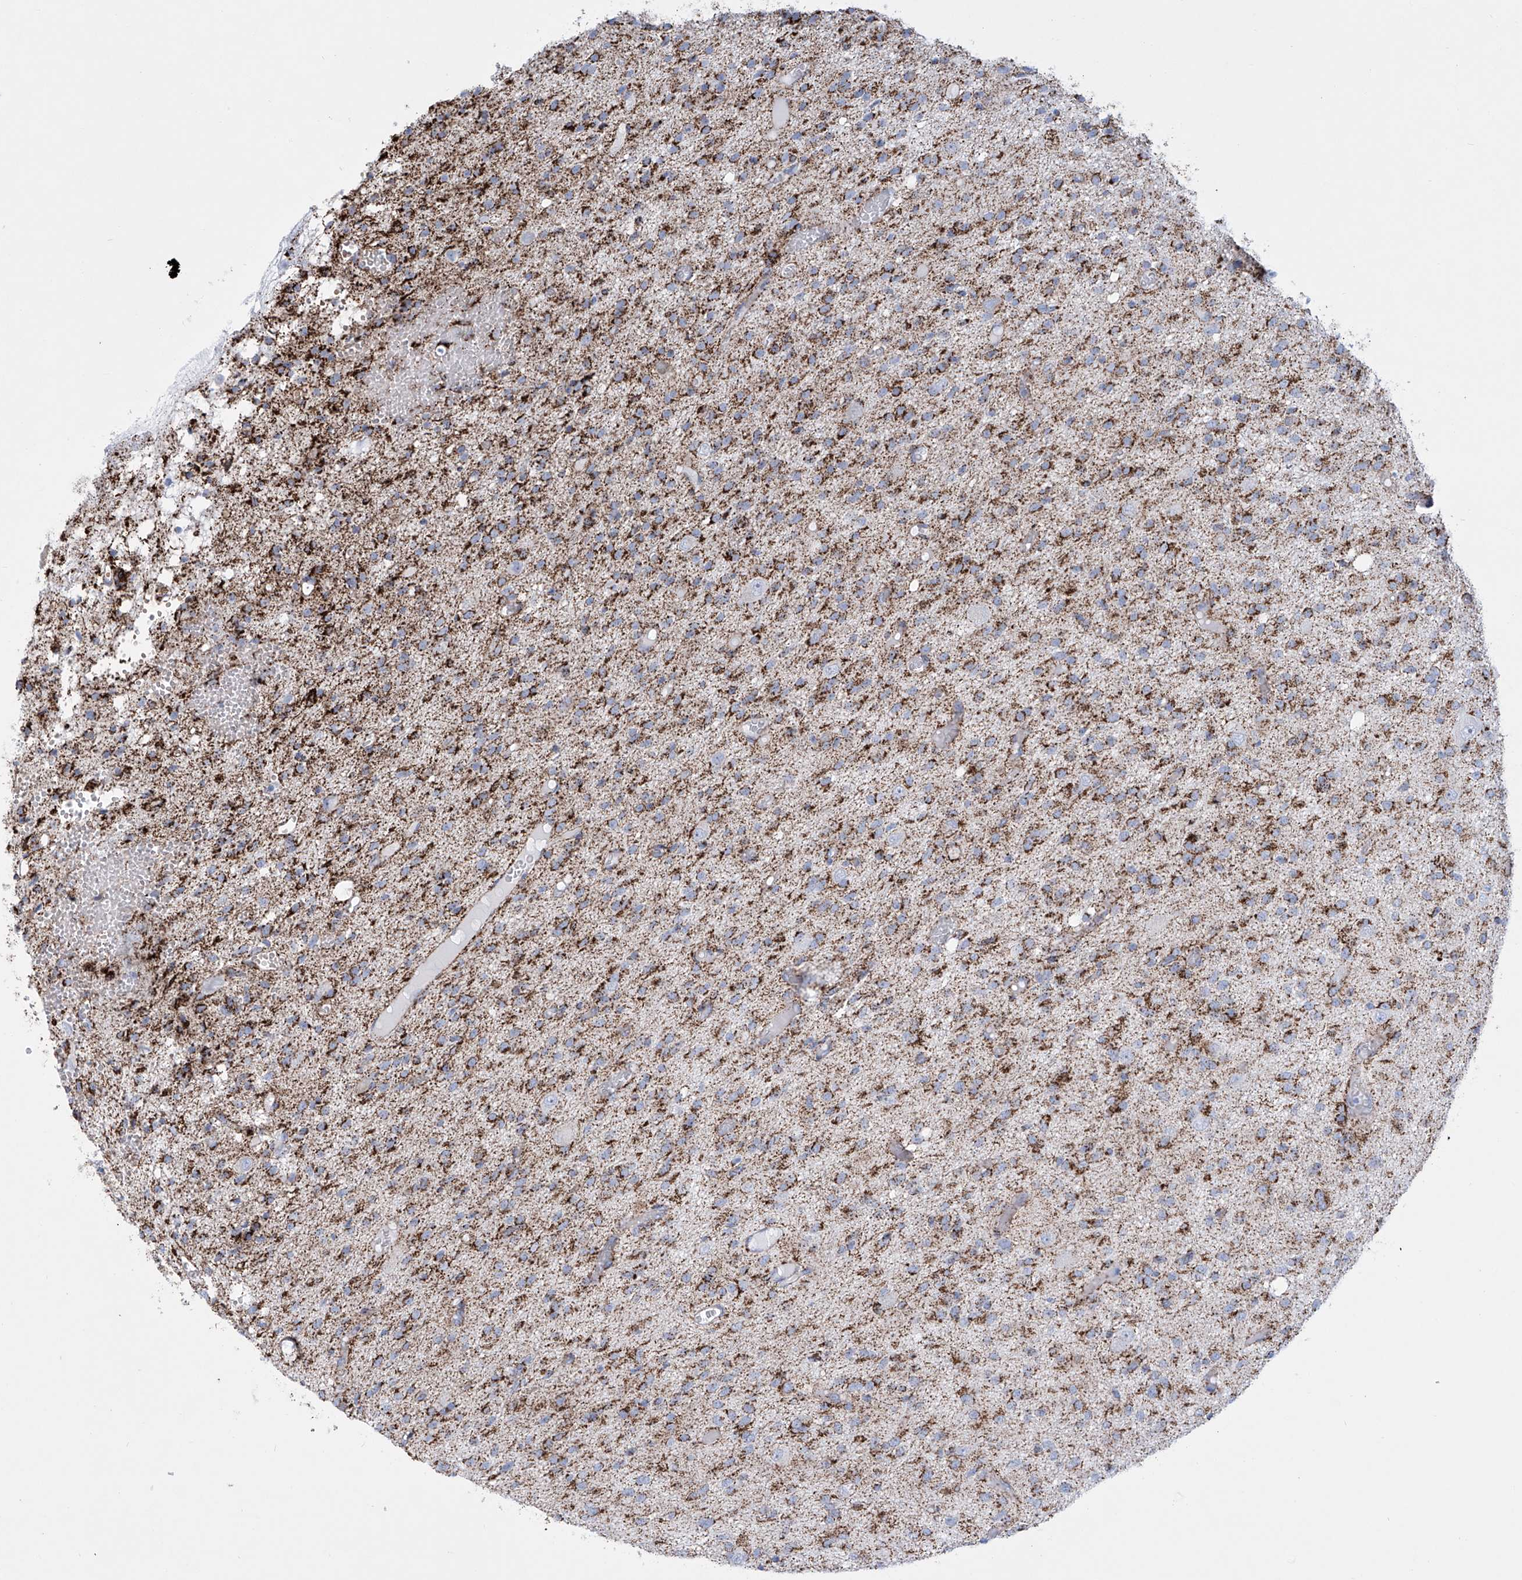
{"staining": {"intensity": "strong", "quantity": ">75%", "location": "cytoplasmic/membranous"}, "tissue": "glioma", "cell_type": "Tumor cells", "image_type": "cancer", "snomed": [{"axis": "morphology", "description": "Glioma, malignant, High grade"}, {"axis": "topography", "description": "Brain"}], "caption": "Malignant glioma (high-grade) stained for a protein (brown) reveals strong cytoplasmic/membranous positive positivity in about >75% of tumor cells.", "gene": "ALDH6A1", "patient": {"sex": "female", "age": 59}}